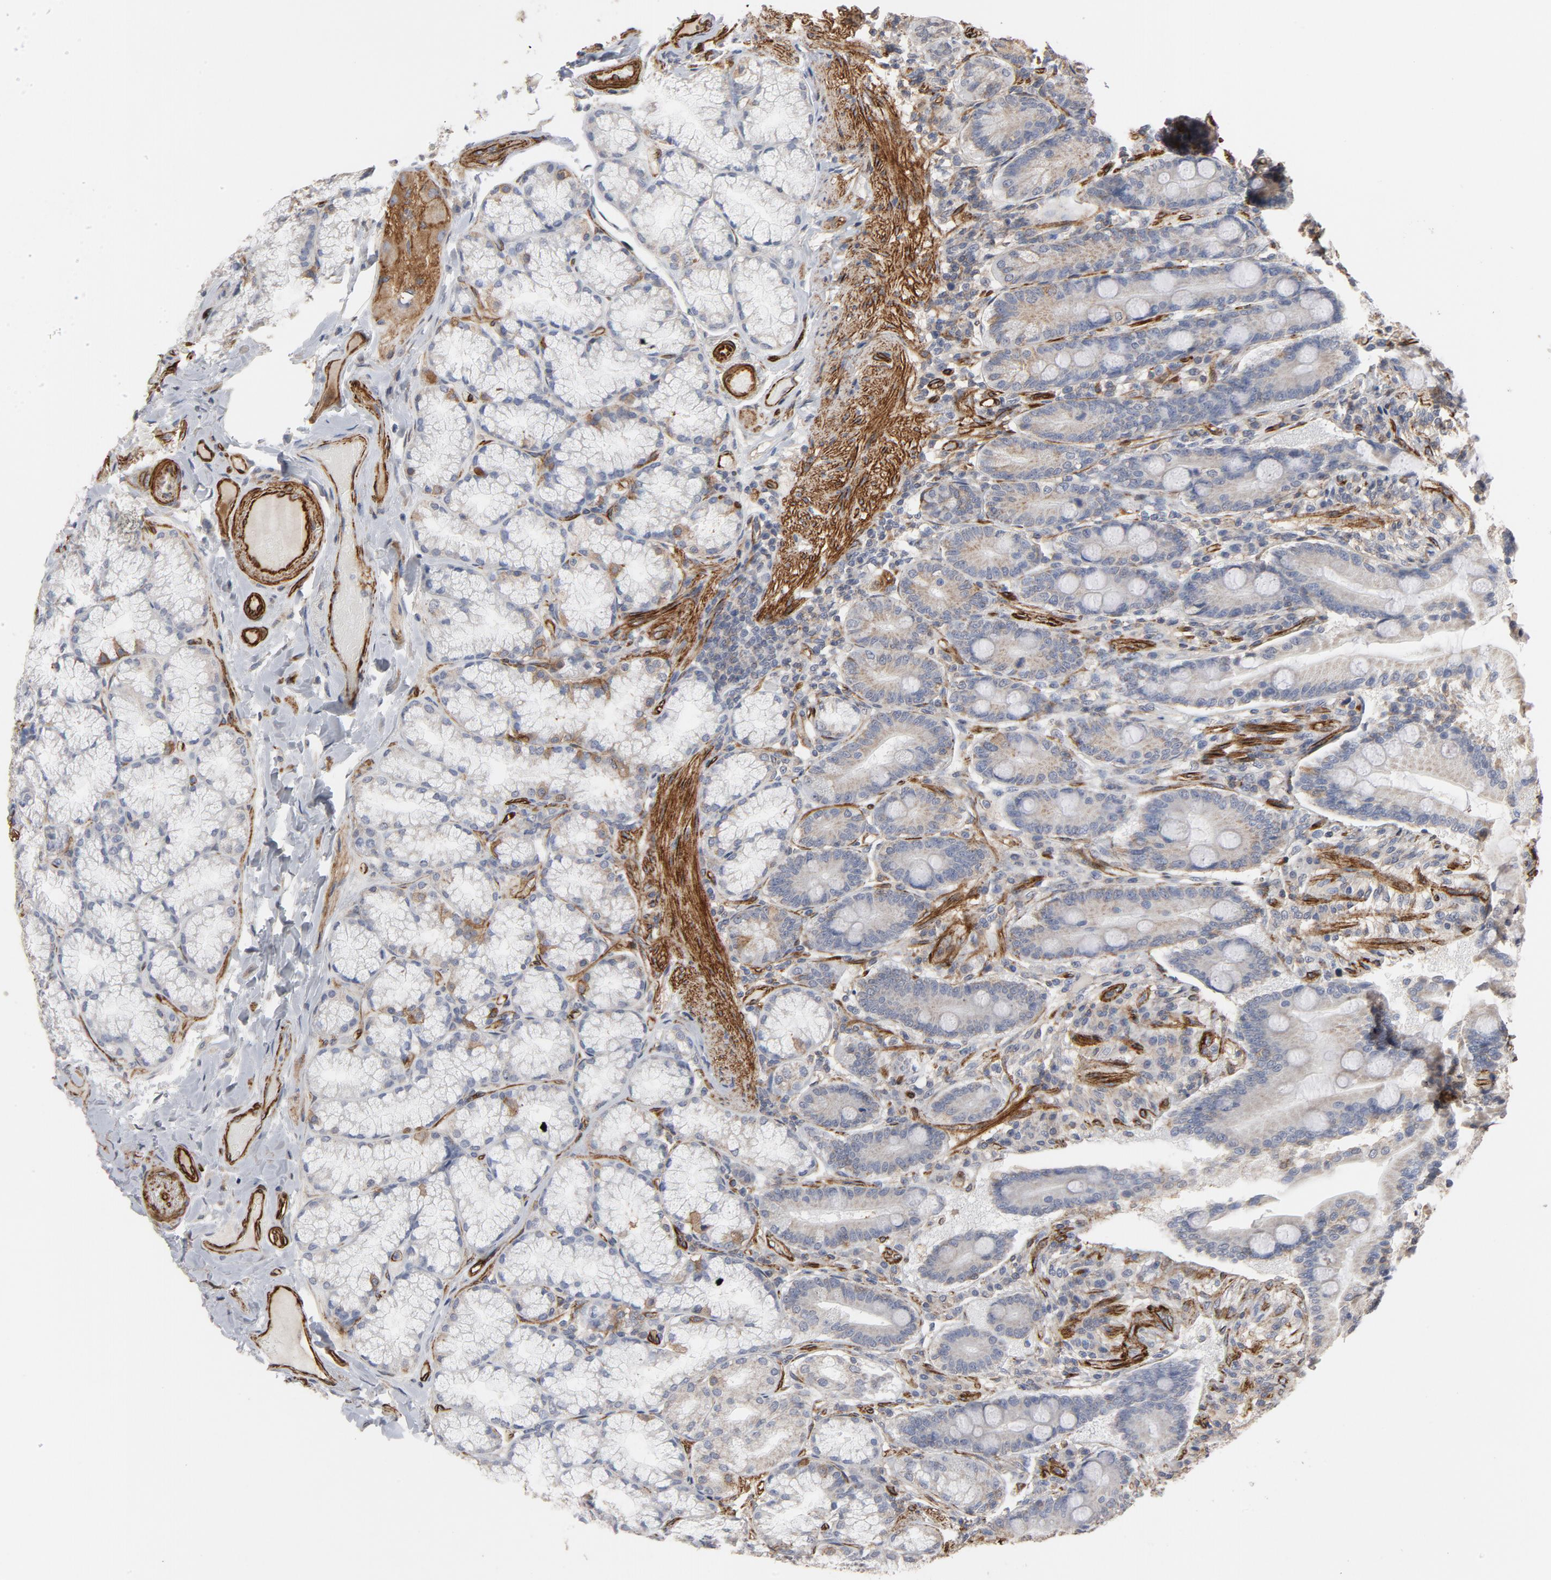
{"staining": {"intensity": "negative", "quantity": "none", "location": "none"}, "tissue": "duodenum", "cell_type": "Glandular cells", "image_type": "normal", "snomed": [{"axis": "morphology", "description": "Normal tissue, NOS"}, {"axis": "topography", "description": "Duodenum"}], "caption": "High power microscopy photomicrograph of an IHC photomicrograph of normal duodenum, revealing no significant expression in glandular cells.", "gene": "GNG2", "patient": {"sex": "female", "age": 64}}